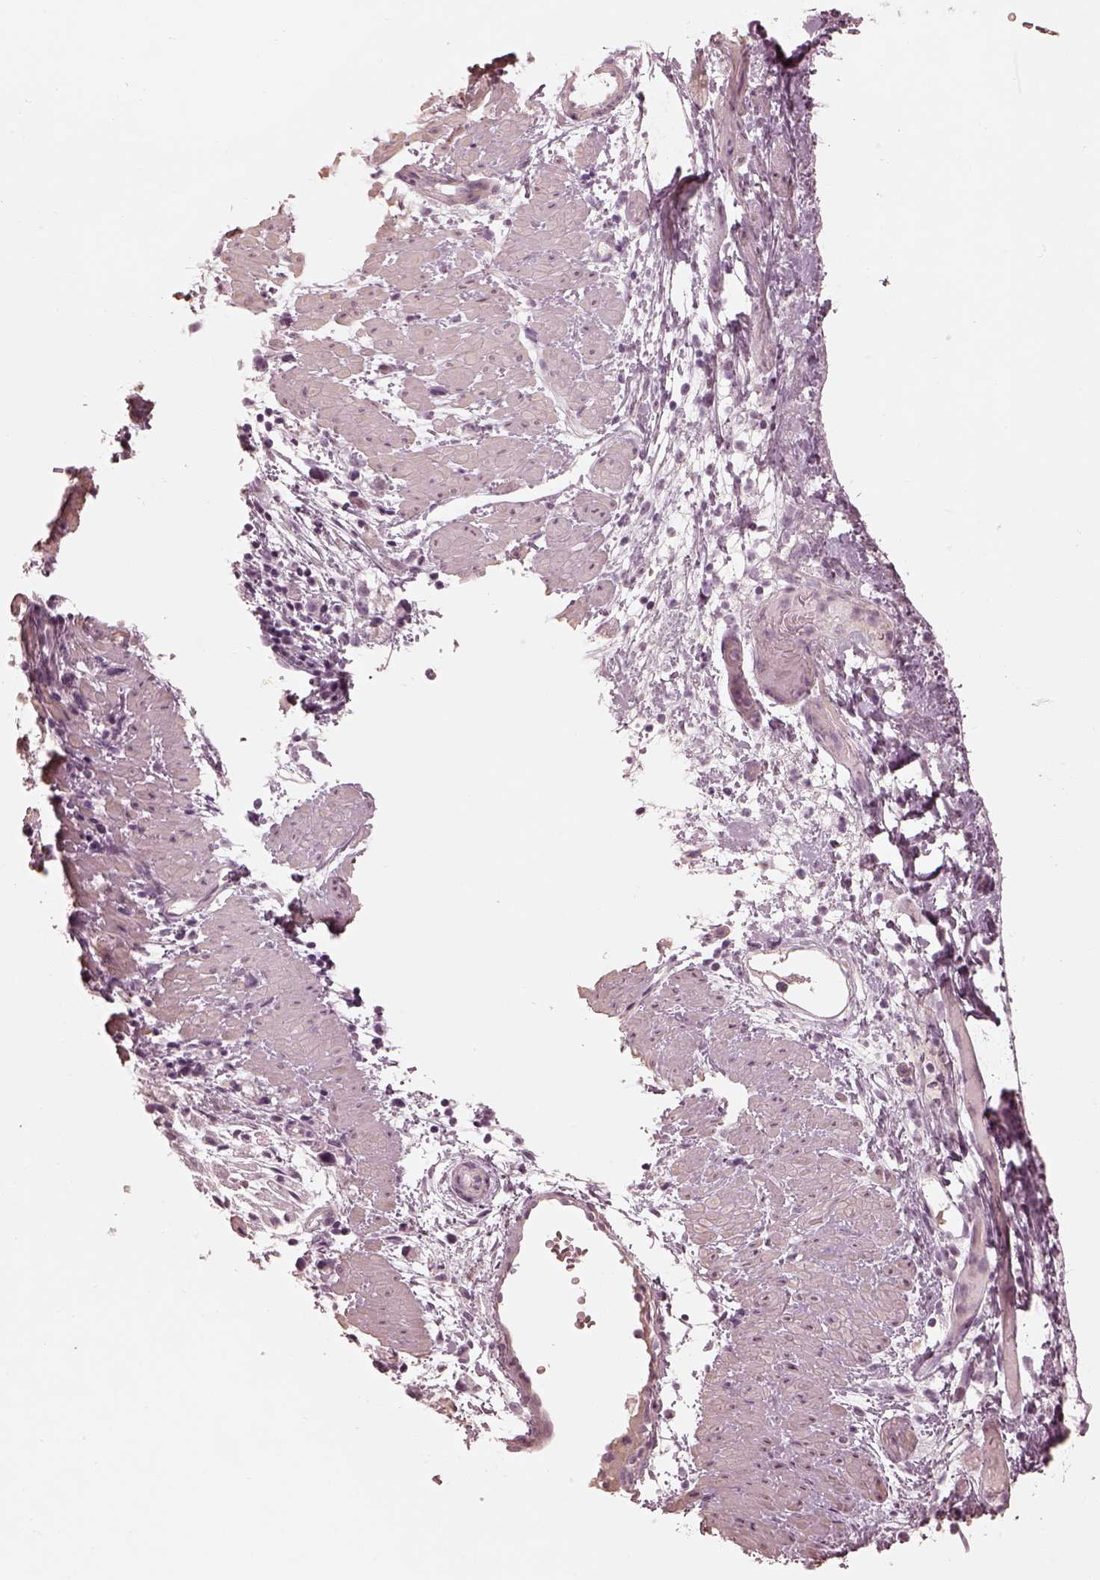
{"staining": {"intensity": "negative", "quantity": "none", "location": "none"}, "tissue": "stomach cancer", "cell_type": "Tumor cells", "image_type": "cancer", "snomed": [{"axis": "morphology", "description": "Adenocarcinoma, NOS"}, {"axis": "topography", "description": "Stomach"}], "caption": "Histopathology image shows no significant protein staining in tumor cells of stomach cancer.", "gene": "ADRB3", "patient": {"sex": "female", "age": 59}}